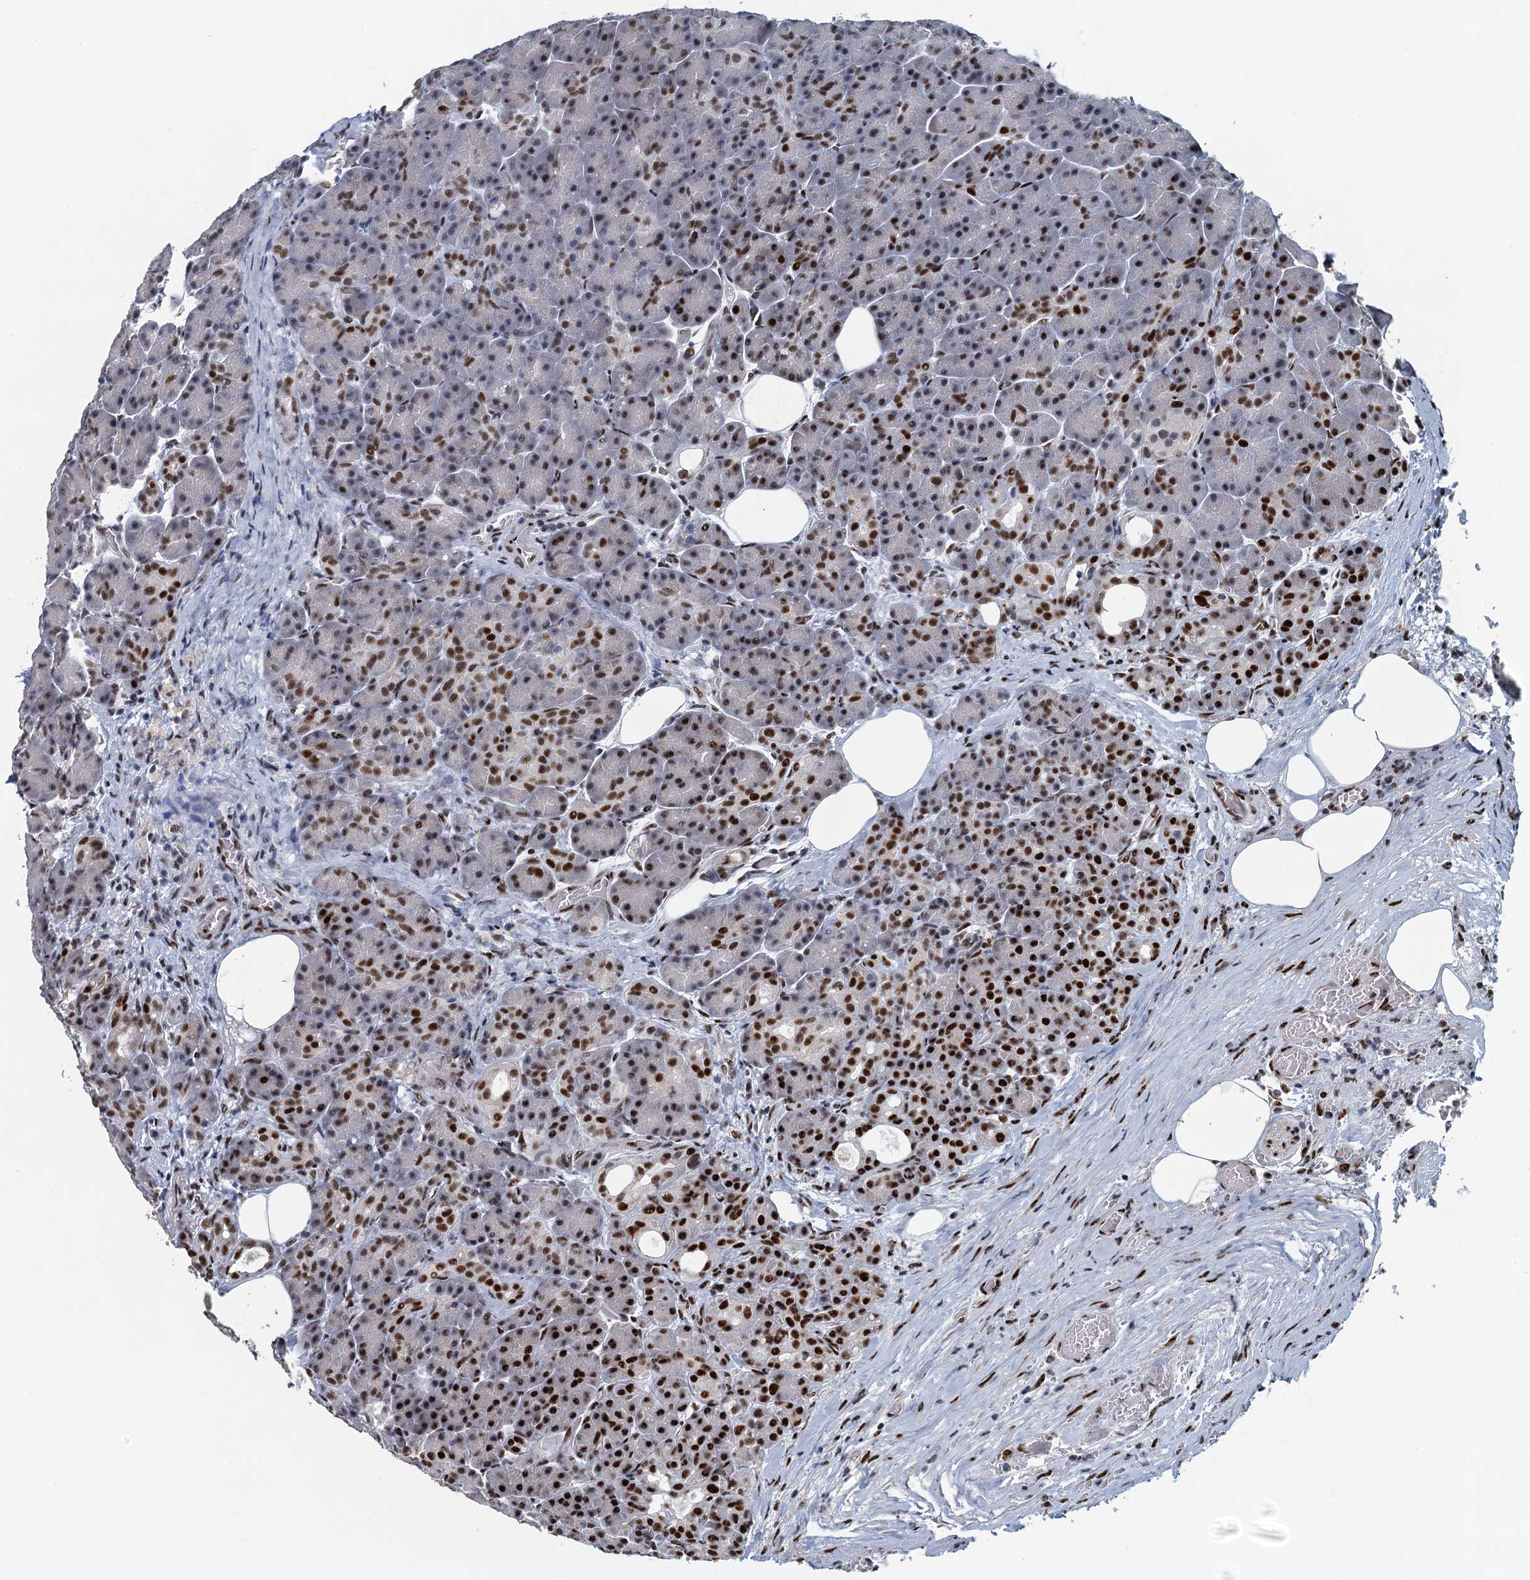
{"staining": {"intensity": "strong", "quantity": "25%-75%", "location": "nuclear"}, "tissue": "pancreas", "cell_type": "Exocrine glandular cells", "image_type": "normal", "snomed": [{"axis": "morphology", "description": "Normal tissue, NOS"}, {"axis": "topography", "description": "Pancreas"}], "caption": "This histopathology image shows benign pancreas stained with IHC to label a protein in brown. The nuclear of exocrine glandular cells show strong positivity for the protein. Nuclei are counter-stained blue.", "gene": "TTLL9", "patient": {"sex": "male", "age": 63}}